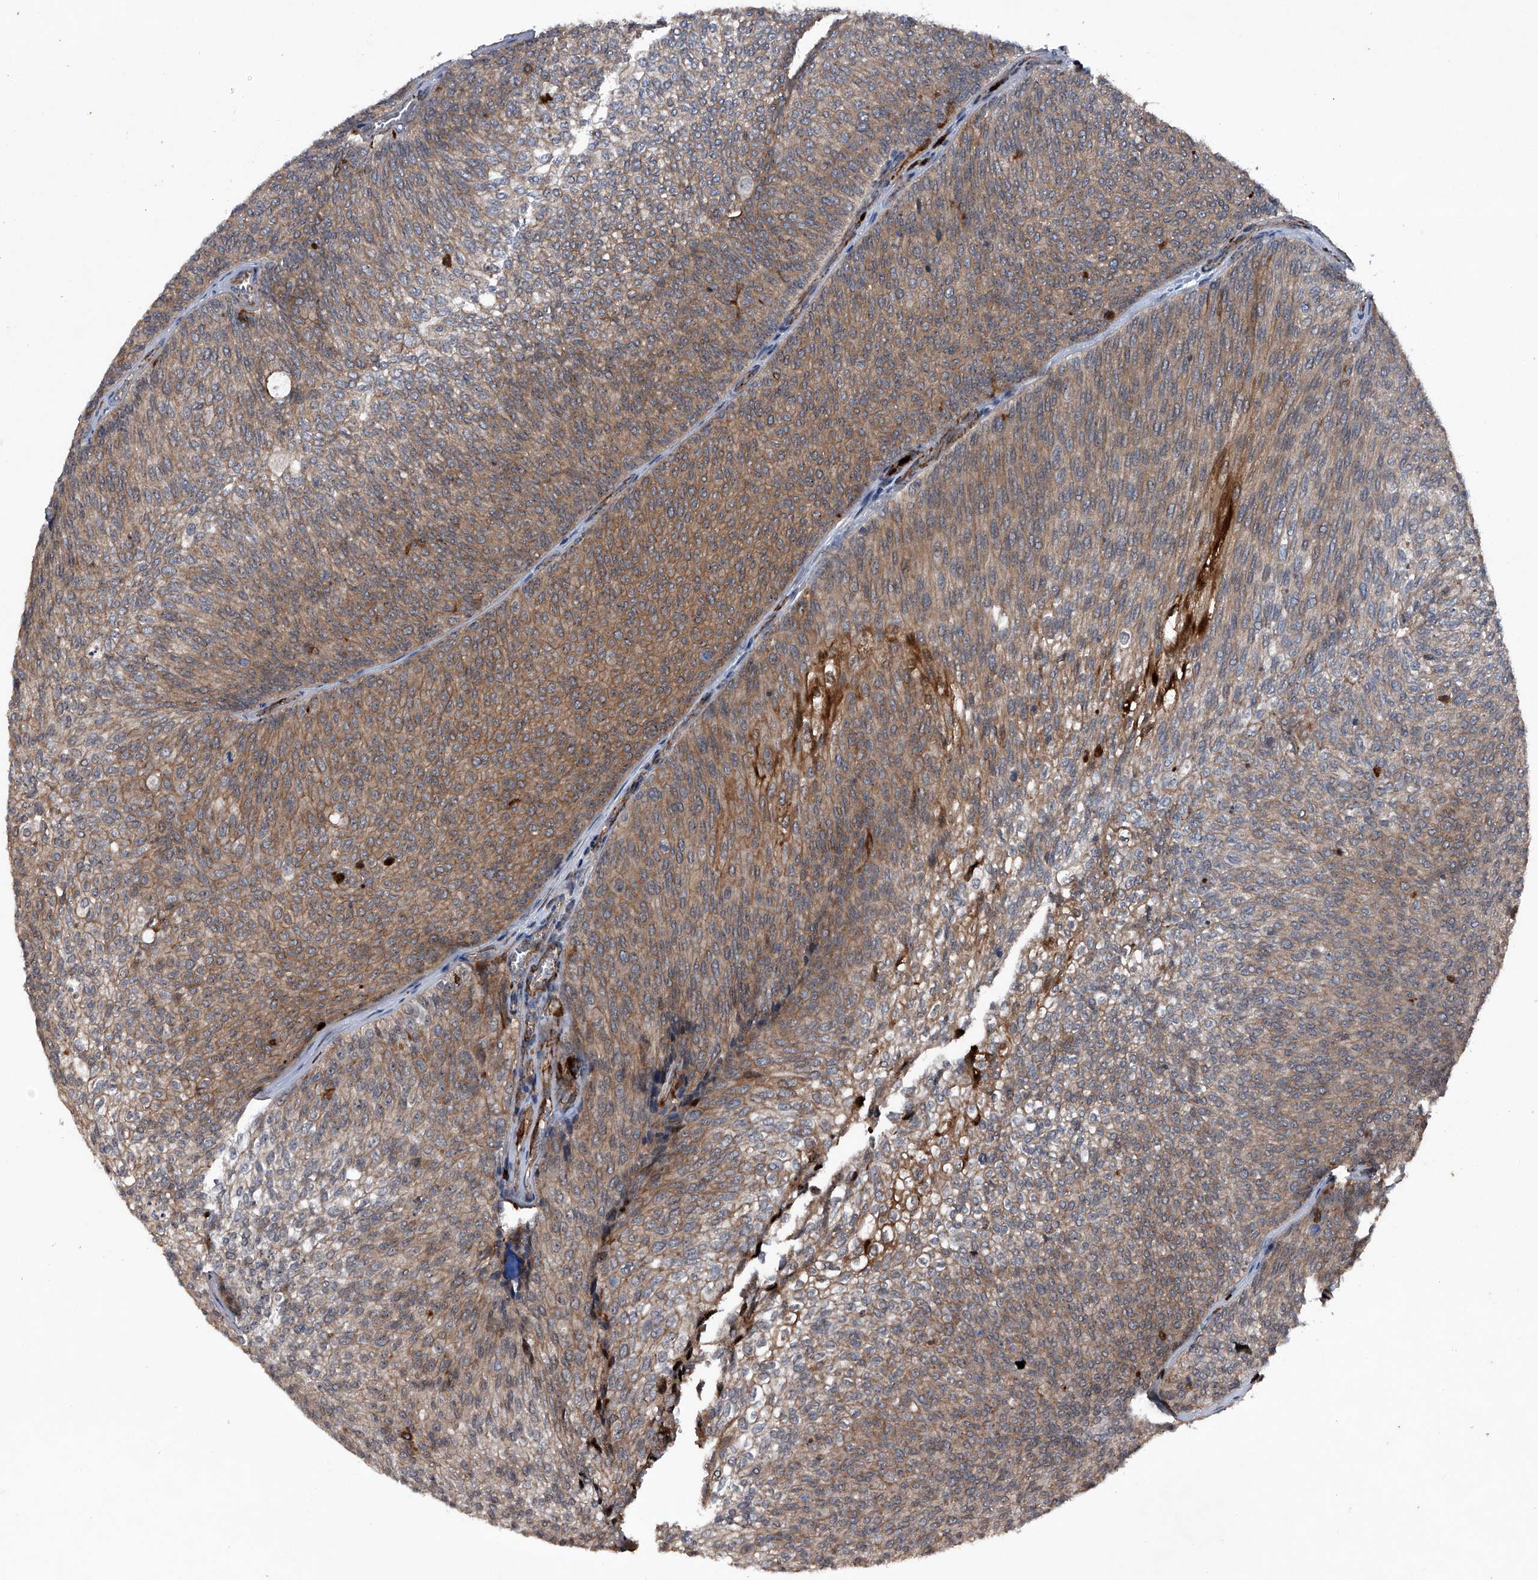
{"staining": {"intensity": "moderate", "quantity": ">75%", "location": "cytoplasmic/membranous"}, "tissue": "urothelial cancer", "cell_type": "Tumor cells", "image_type": "cancer", "snomed": [{"axis": "morphology", "description": "Urothelial carcinoma, Low grade"}, {"axis": "topography", "description": "Urinary bladder"}], "caption": "A high-resolution histopathology image shows IHC staining of low-grade urothelial carcinoma, which reveals moderate cytoplasmic/membranous positivity in about >75% of tumor cells. Nuclei are stained in blue.", "gene": "MAPKAP1", "patient": {"sex": "female", "age": 79}}